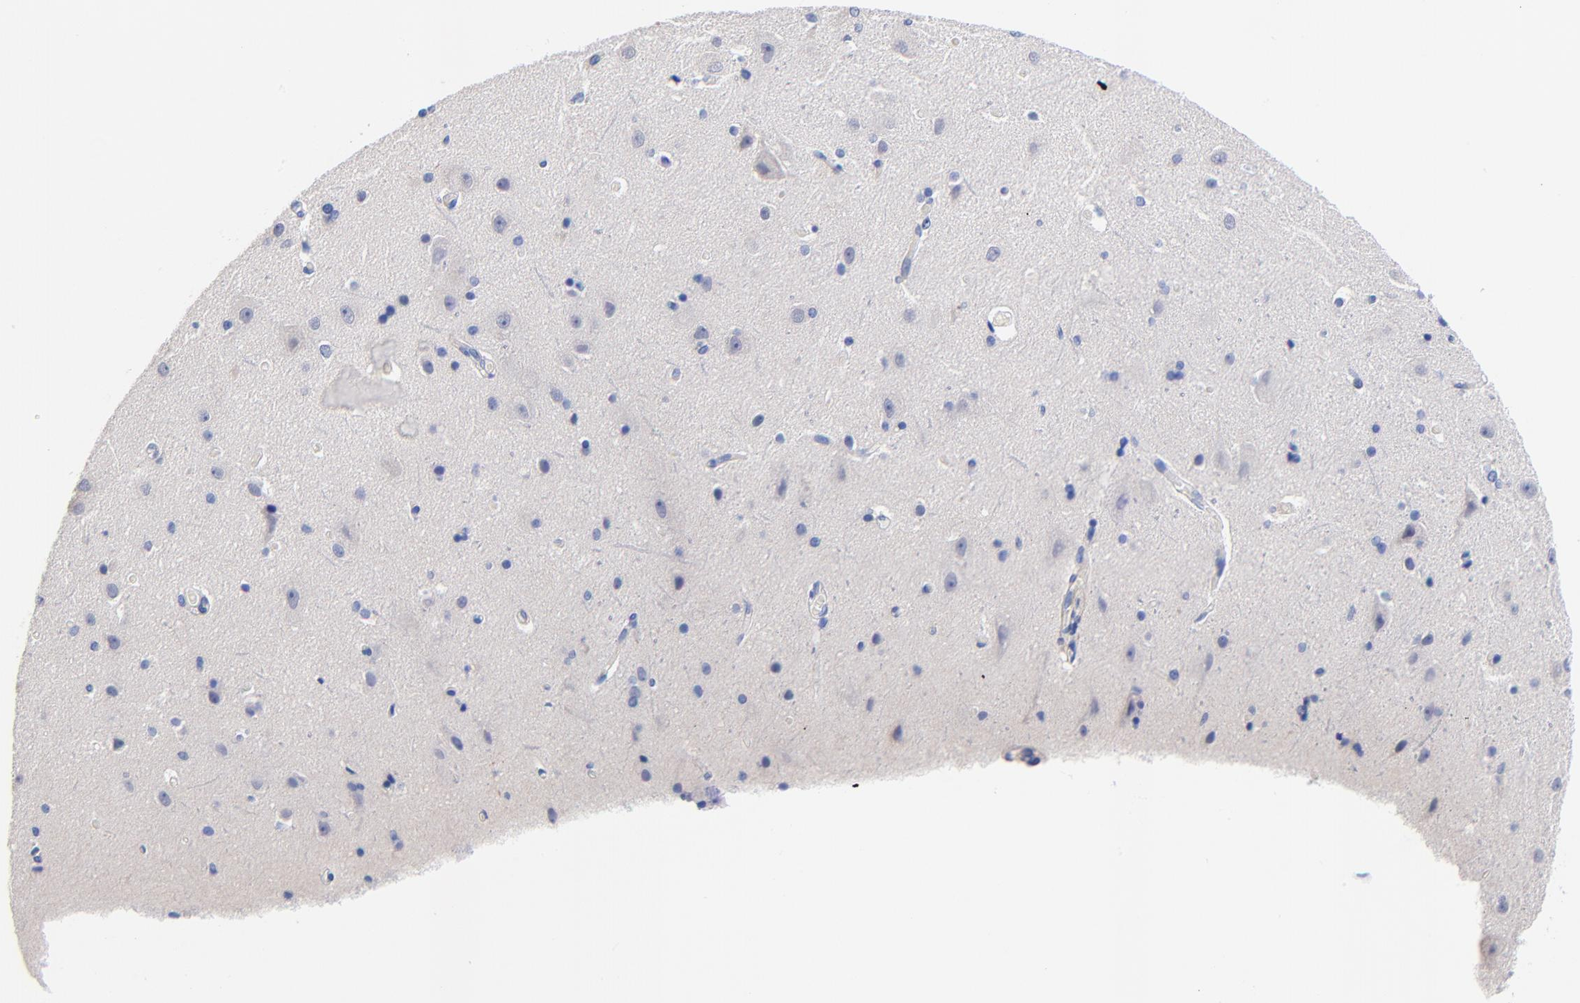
{"staining": {"intensity": "negative", "quantity": "none", "location": "none"}, "tissue": "caudate", "cell_type": "Glial cells", "image_type": "normal", "snomed": [{"axis": "morphology", "description": "Normal tissue, NOS"}, {"axis": "topography", "description": "Lateral ventricle wall"}], "caption": "There is no significant positivity in glial cells of caudate. (DAB (3,3'-diaminobenzidine) immunohistochemistry (IHC) visualized using brightfield microscopy, high magnification).", "gene": "SLC44A2", "patient": {"sex": "female", "age": 54}}